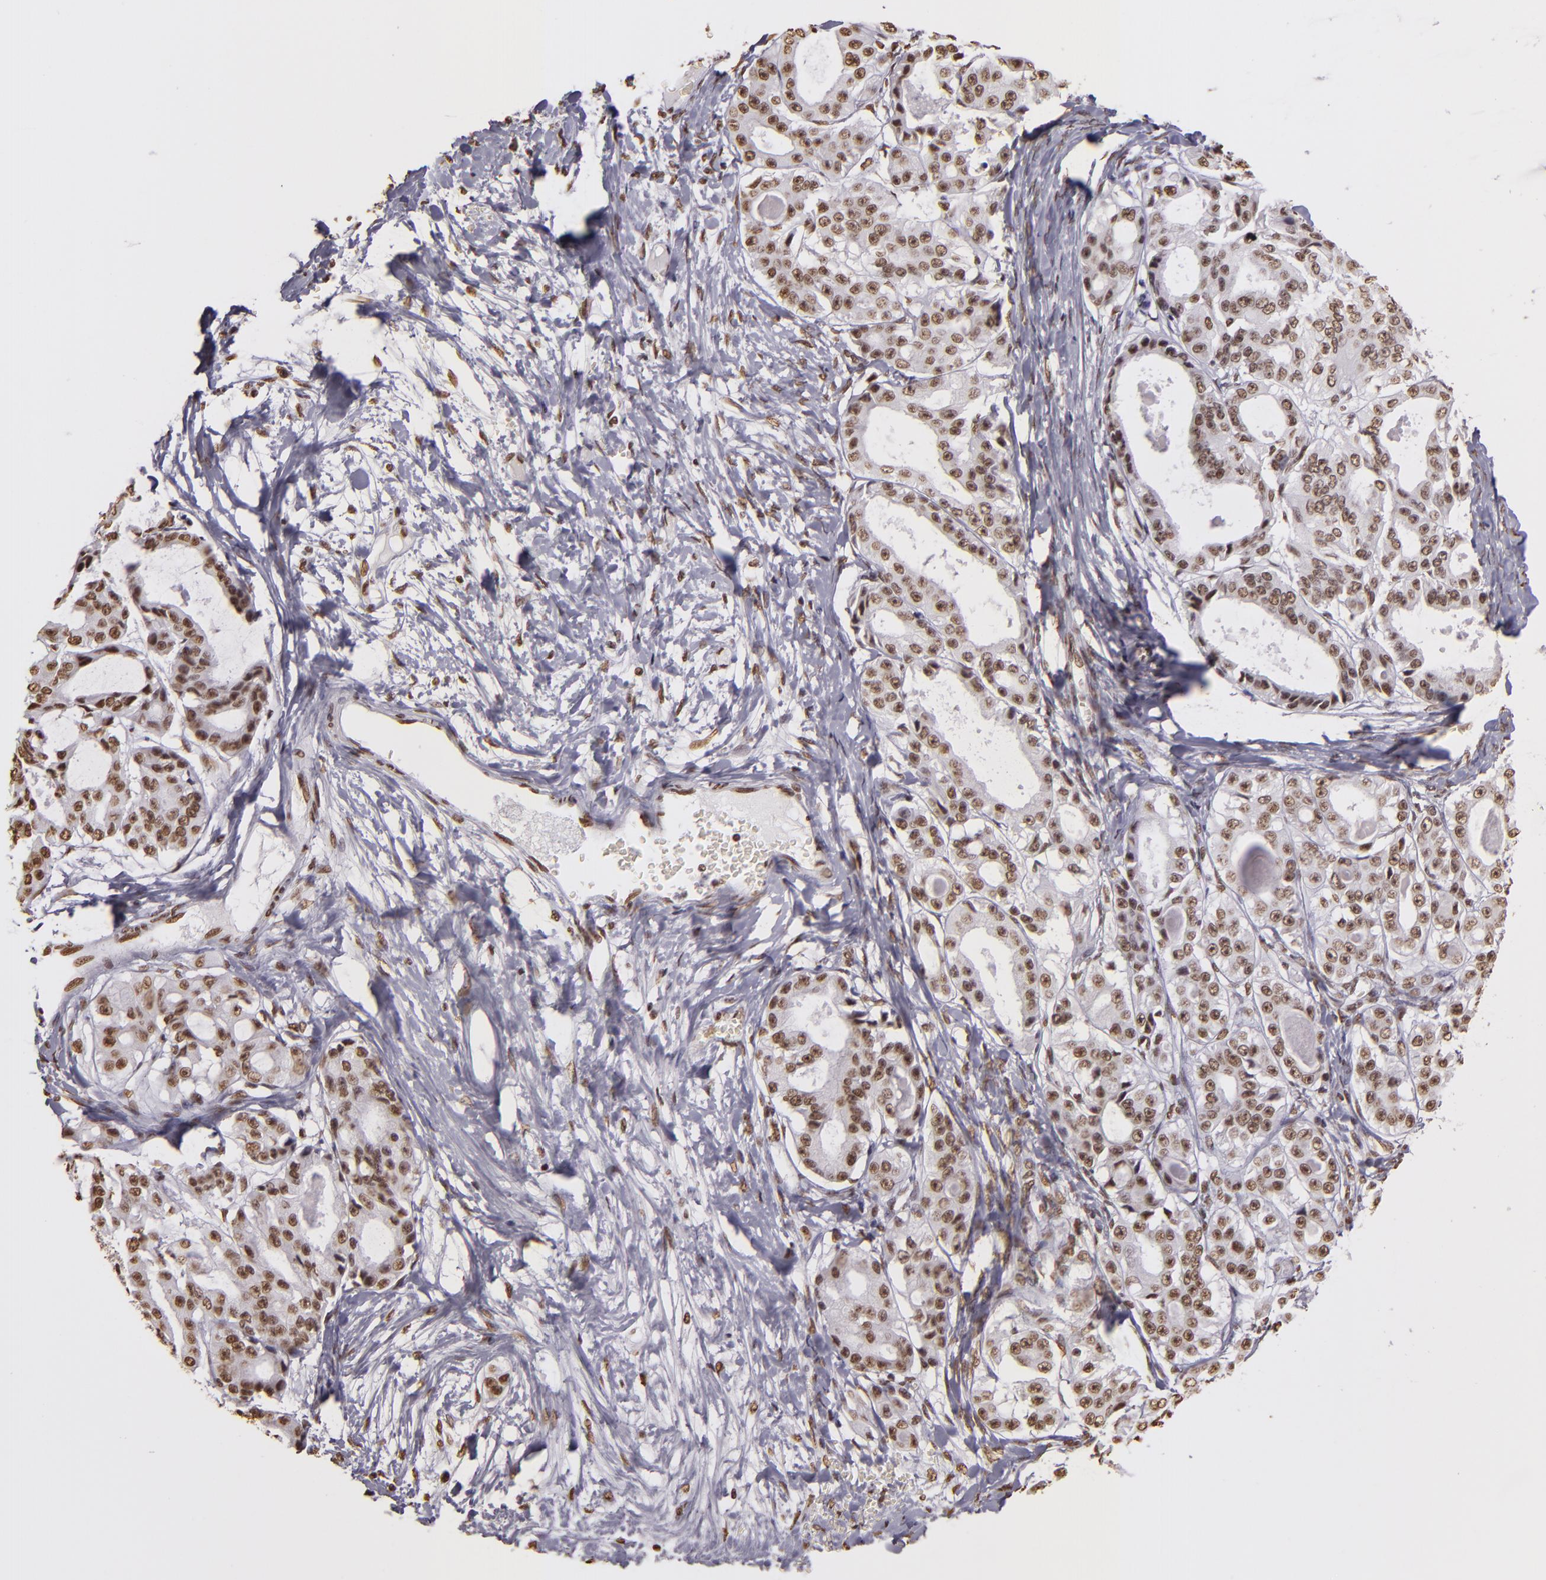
{"staining": {"intensity": "weak", "quantity": ">75%", "location": "nuclear"}, "tissue": "ovarian cancer", "cell_type": "Tumor cells", "image_type": "cancer", "snomed": [{"axis": "morphology", "description": "Carcinoma, endometroid"}, {"axis": "topography", "description": "Ovary"}], "caption": "This is a micrograph of IHC staining of ovarian endometroid carcinoma, which shows weak expression in the nuclear of tumor cells.", "gene": "PAPOLA", "patient": {"sex": "female", "age": 61}}